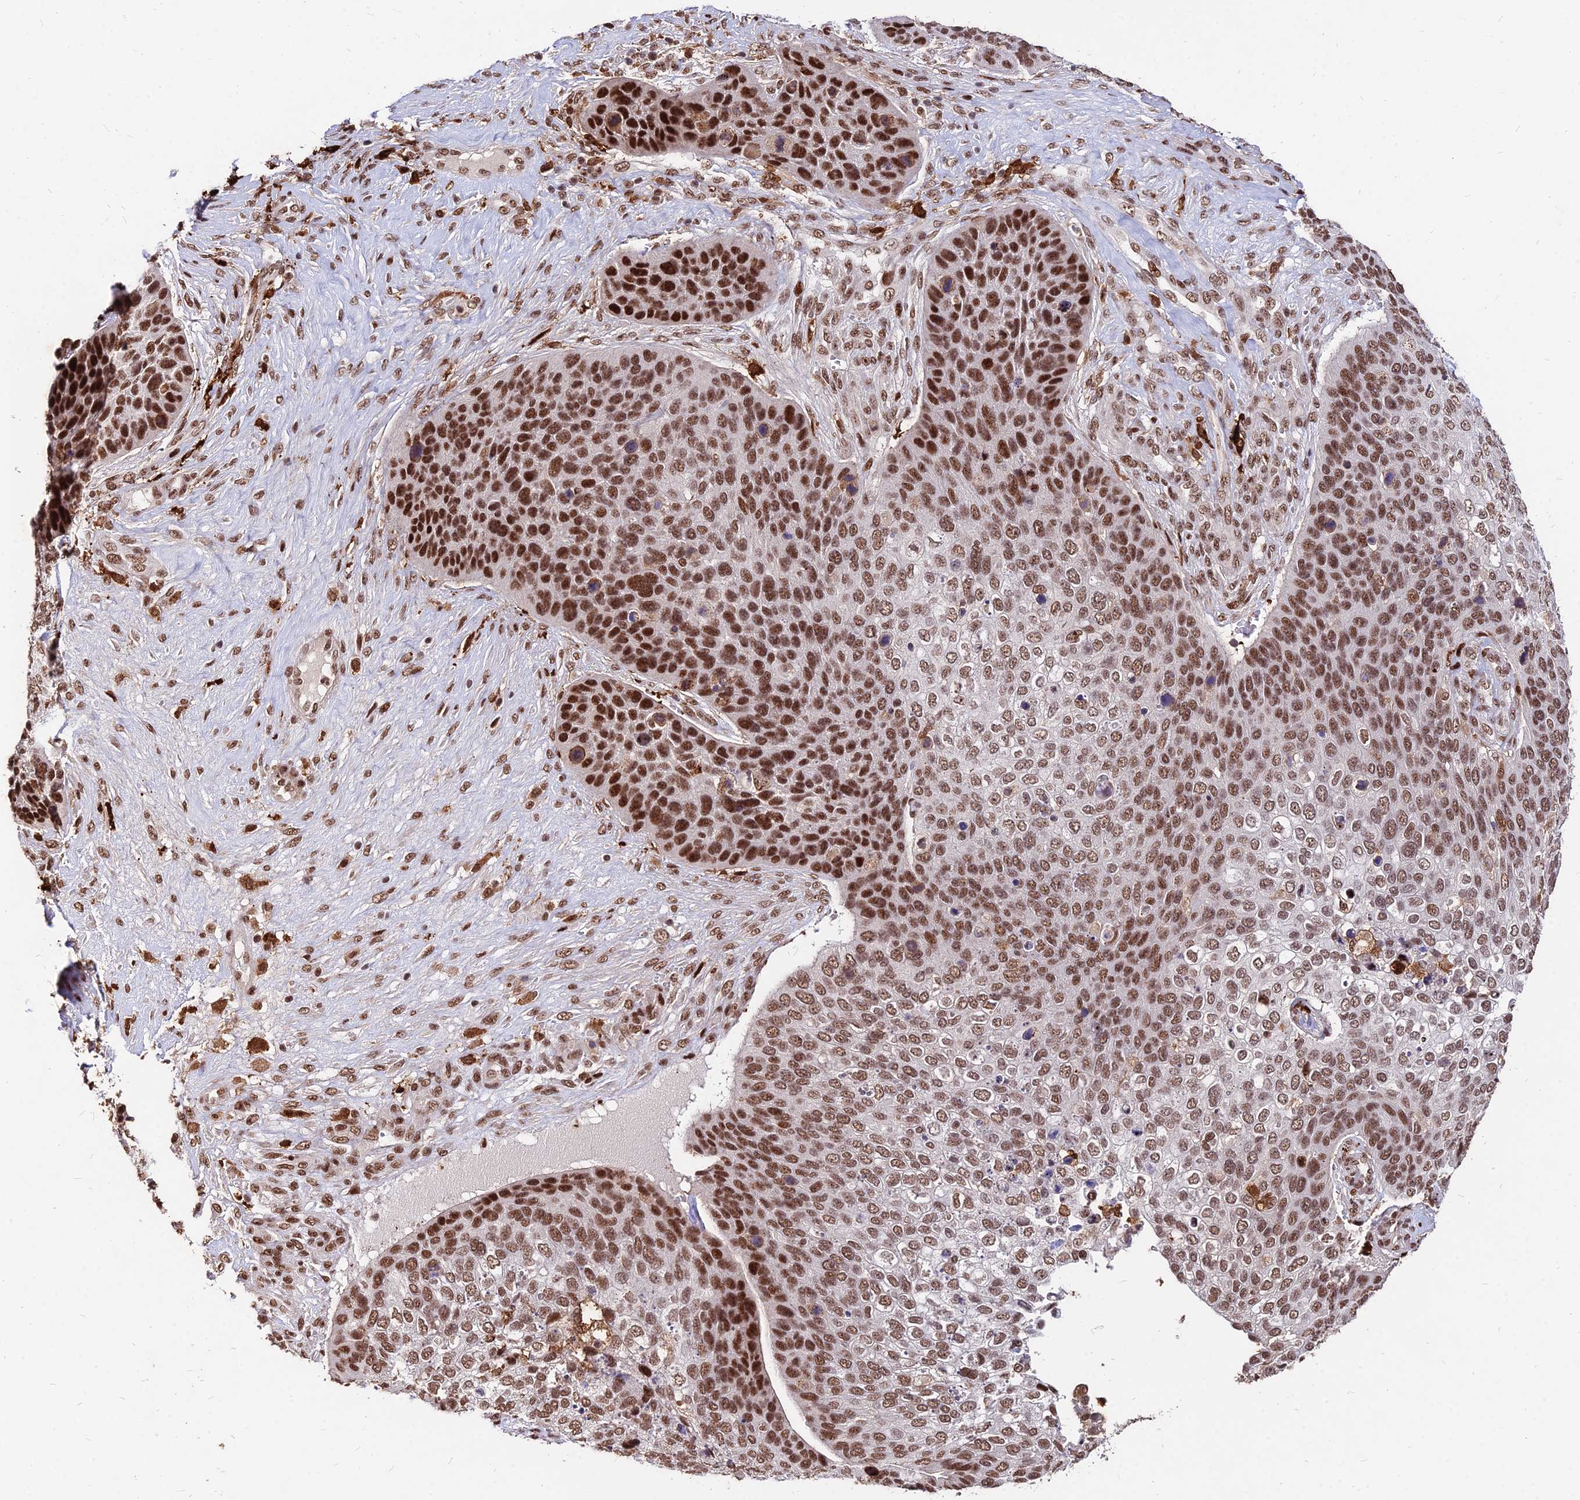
{"staining": {"intensity": "strong", "quantity": ">75%", "location": "nuclear"}, "tissue": "skin cancer", "cell_type": "Tumor cells", "image_type": "cancer", "snomed": [{"axis": "morphology", "description": "Basal cell carcinoma"}, {"axis": "topography", "description": "Skin"}], "caption": "Brown immunohistochemical staining in human skin basal cell carcinoma demonstrates strong nuclear positivity in about >75% of tumor cells.", "gene": "ZBED4", "patient": {"sex": "female", "age": 74}}